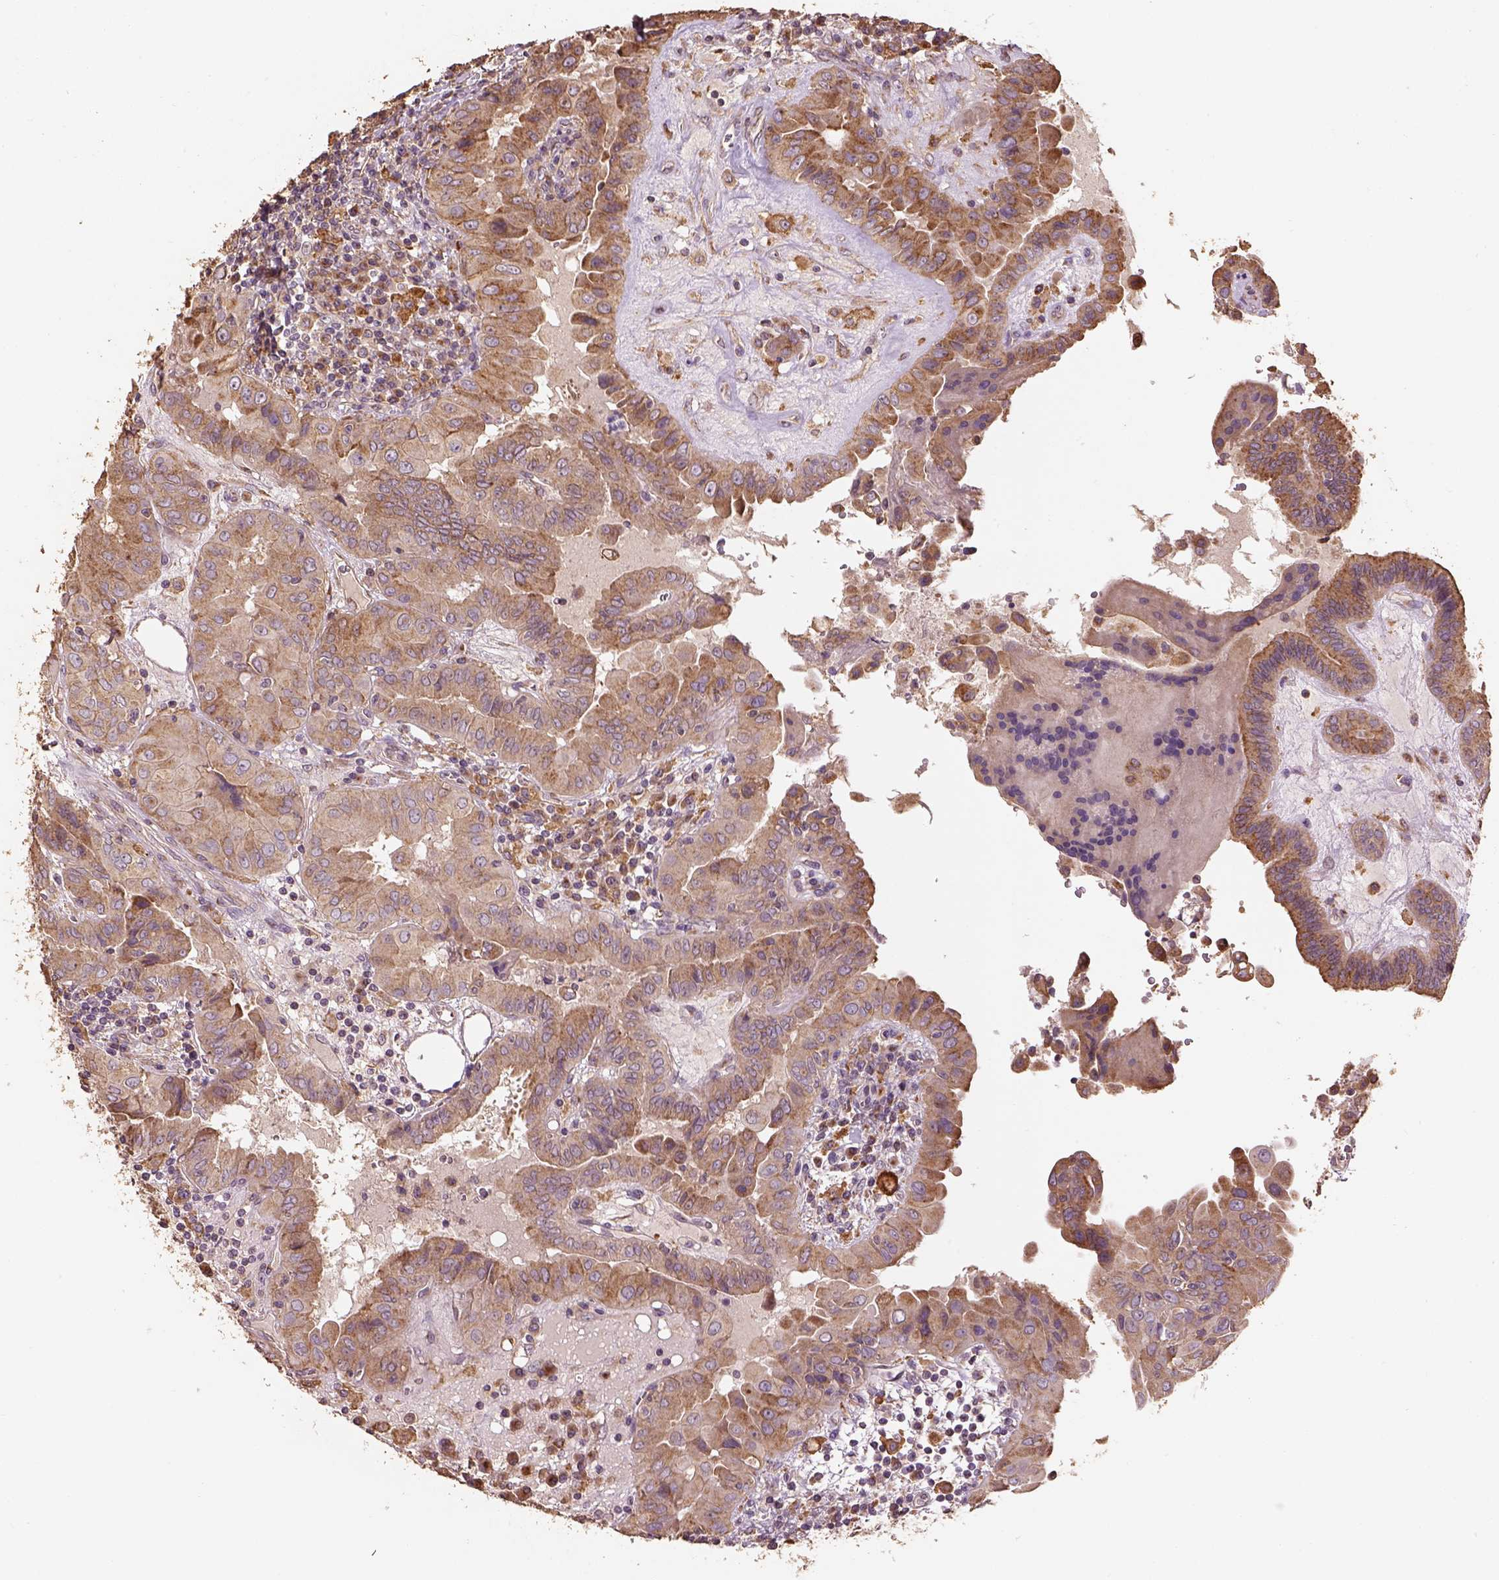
{"staining": {"intensity": "moderate", "quantity": ">75%", "location": "cytoplasmic/membranous"}, "tissue": "thyroid cancer", "cell_type": "Tumor cells", "image_type": "cancer", "snomed": [{"axis": "morphology", "description": "Papillary adenocarcinoma, NOS"}, {"axis": "topography", "description": "Thyroid gland"}], "caption": "Tumor cells show medium levels of moderate cytoplasmic/membranous expression in about >75% of cells in thyroid cancer (papillary adenocarcinoma).", "gene": "AP1B1", "patient": {"sex": "female", "age": 37}}